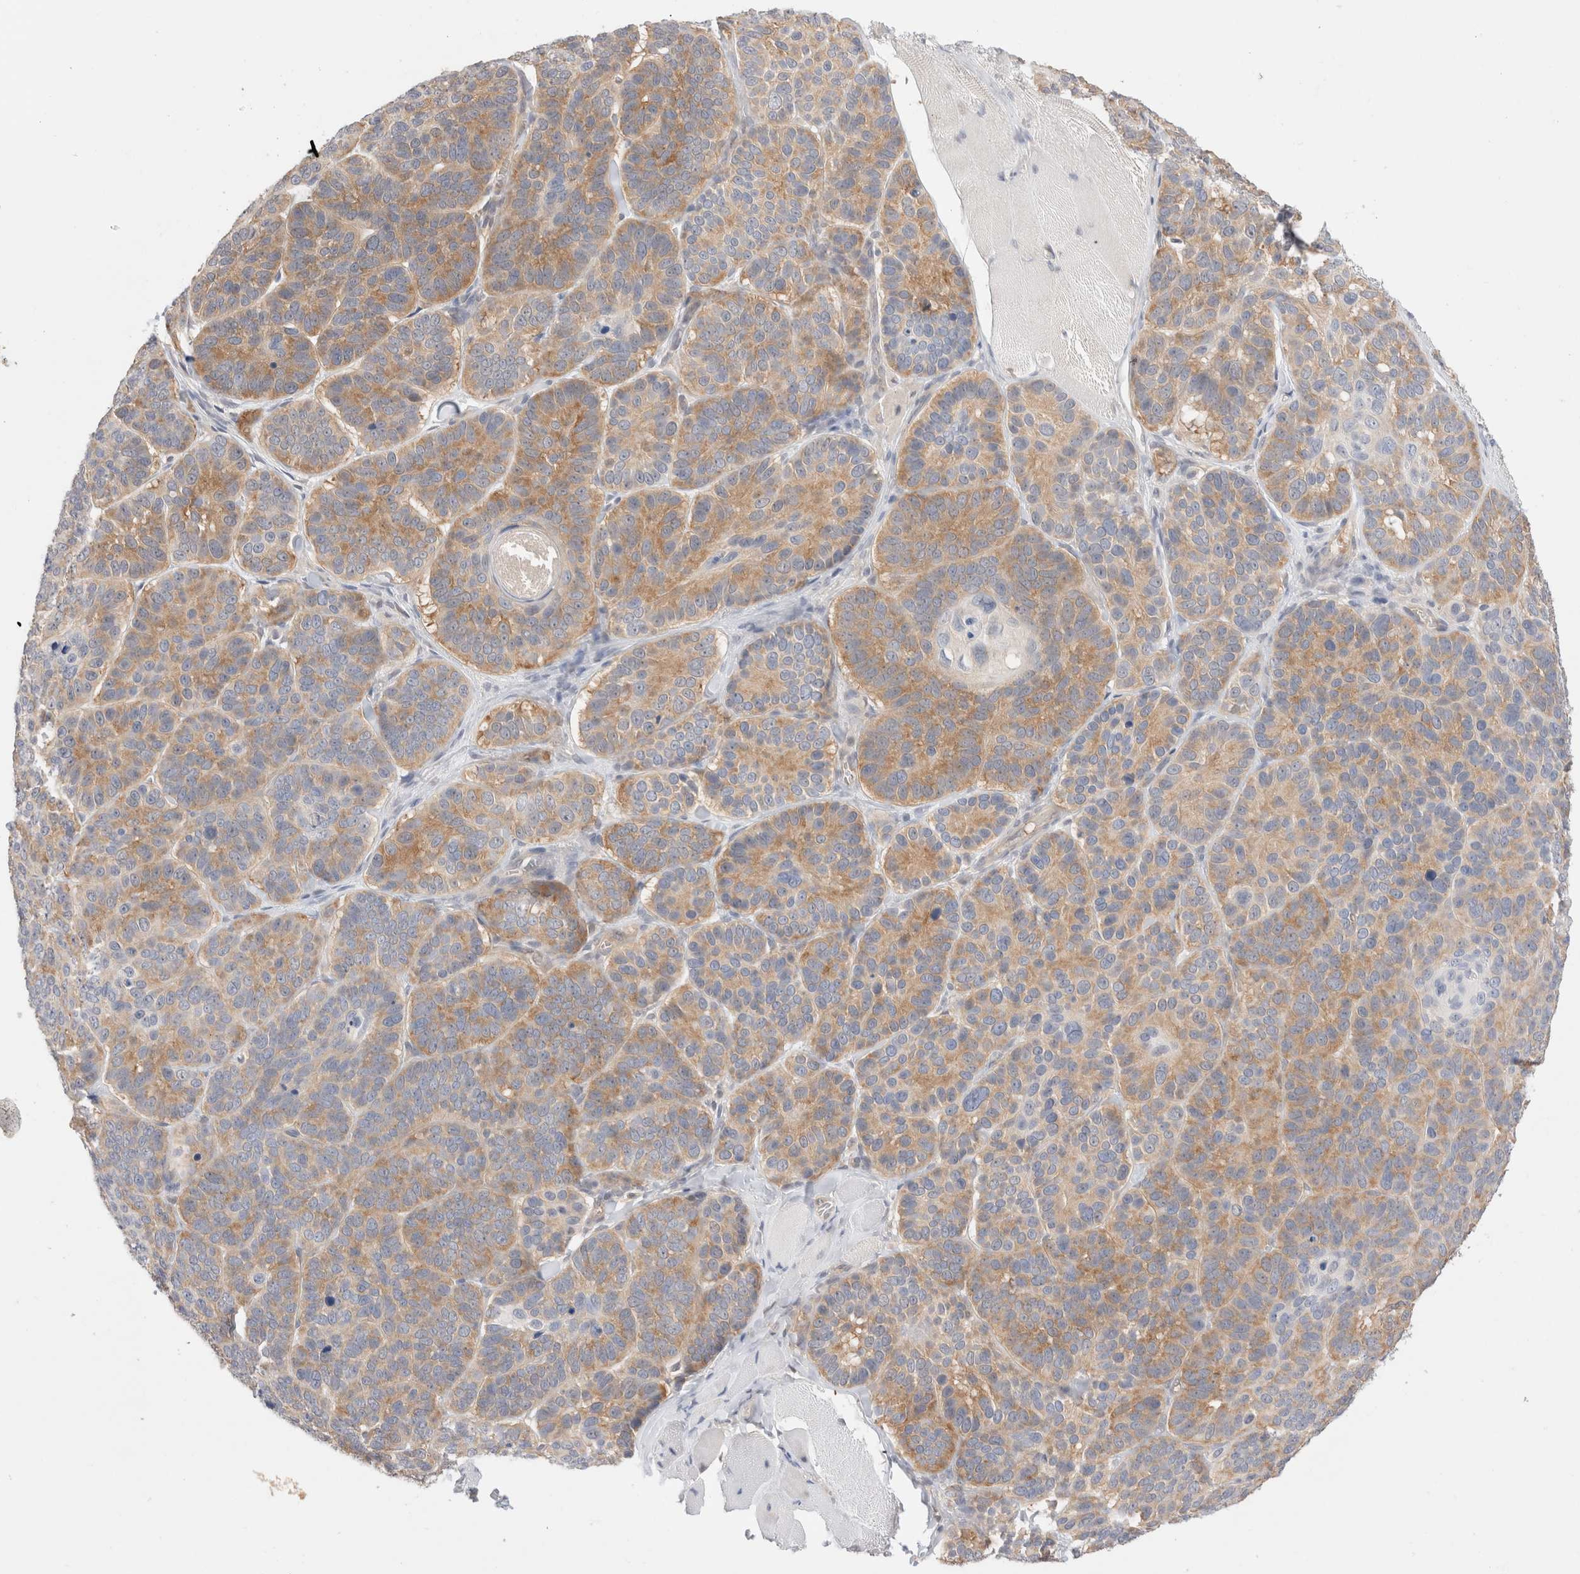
{"staining": {"intensity": "moderate", "quantity": ">75%", "location": "cytoplasmic/membranous"}, "tissue": "skin cancer", "cell_type": "Tumor cells", "image_type": "cancer", "snomed": [{"axis": "morphology", "description": "Basal cell carcinoma"}, {"axis": "topography", "description": "Skin"}], "caption": "The immunohistochemical stain labels moderate cytoplasmic/membranous positivity in tumor cells of basal cell carcinoma (skin) tissue.", "gene": "C17orf97", "patient": {"sex": "male", "age": 62}}